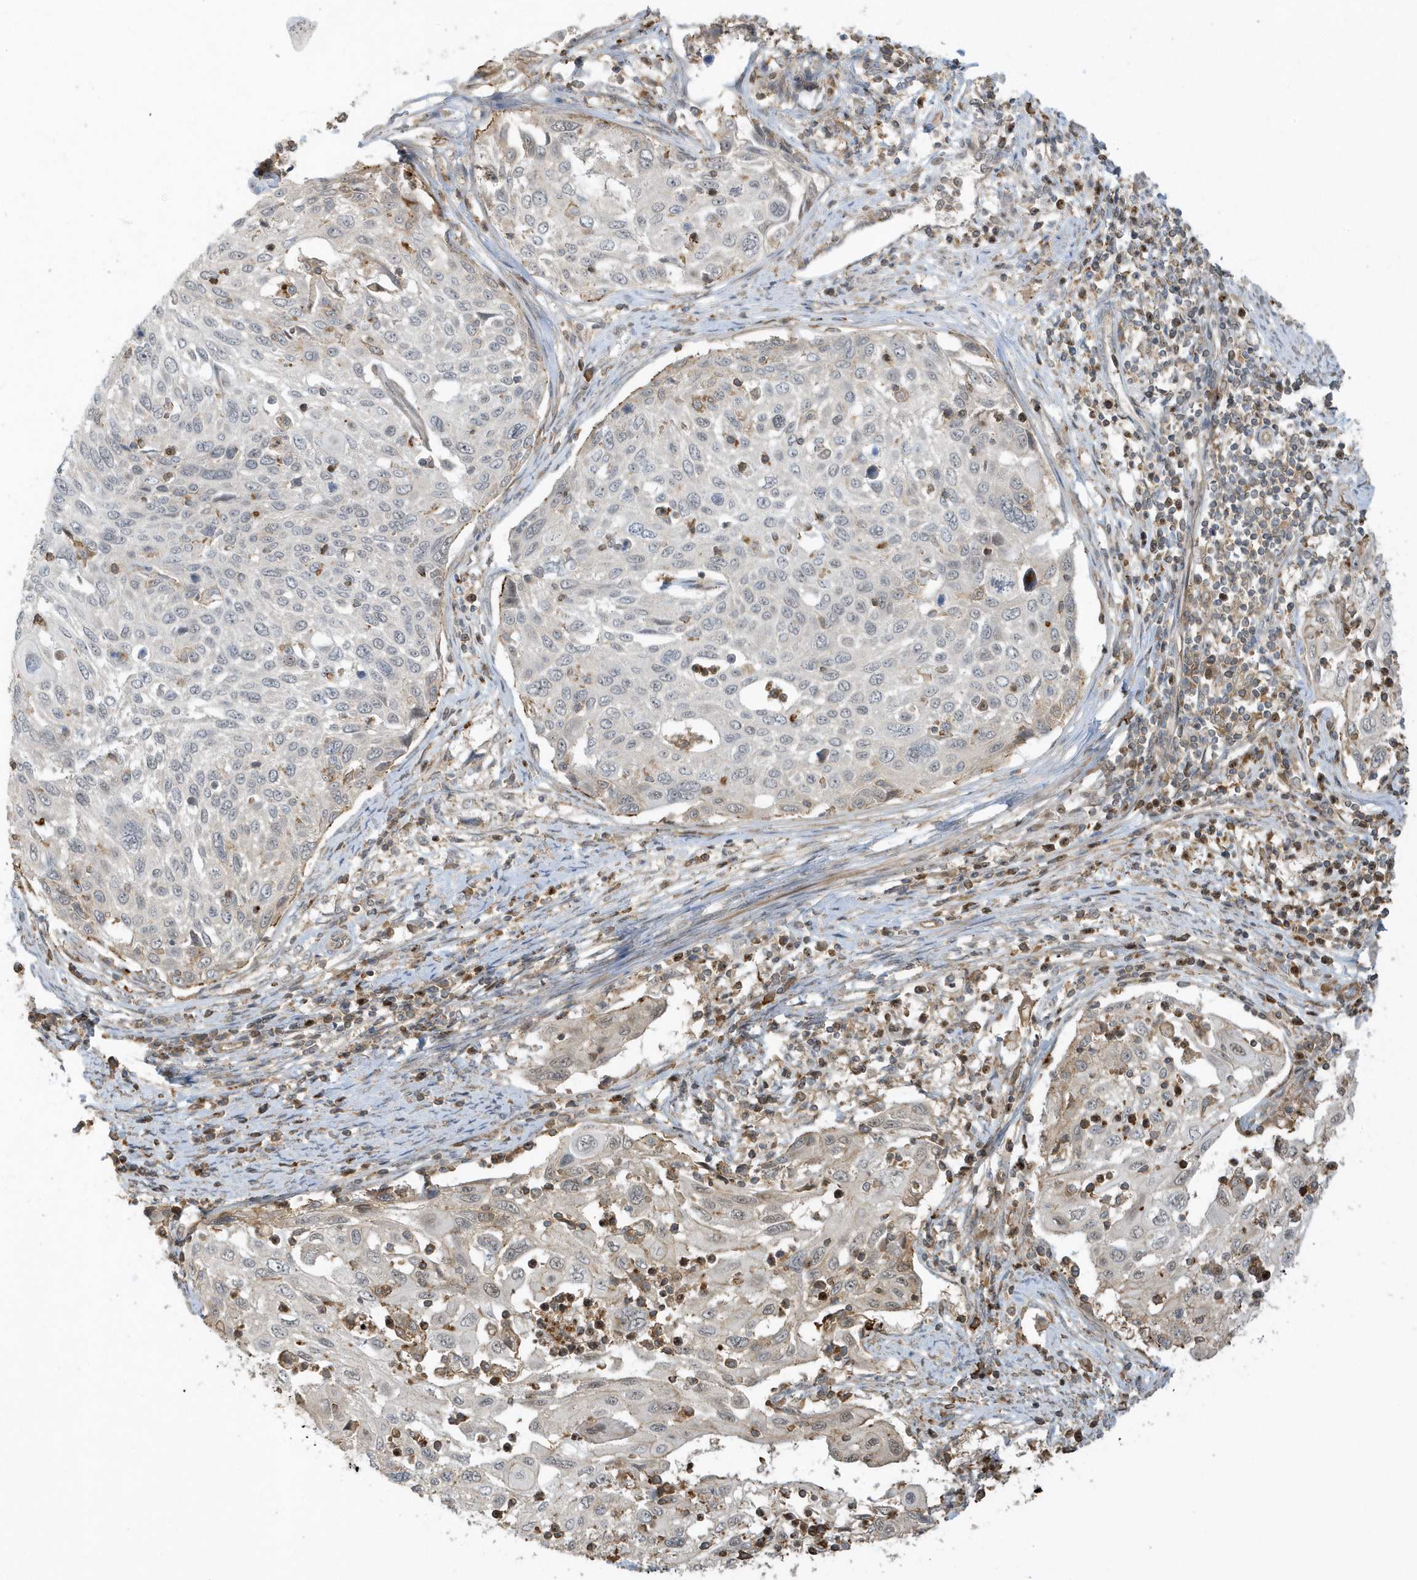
{"staining": {"intensity": "negative", "quantity": "none", "location": "none"}, "tissue": "cervical cancer", "cell_type": "Tumor cells", "image_type": "cancer", "snomed": [{"axis": "morphology", "description": "Squamous cell carcinoma, NOS"}, {"axis": "topography", "description": "Cervix"}], "caption": "Immunohistochemical staining of cervical squamous cell carcinoma reveals no significant positivity in tumor cells. (DAB IHC with hematoxylin counter stain).", "gene": "ZBTB8A", "patient": {"sex": "female", "age": 70}}